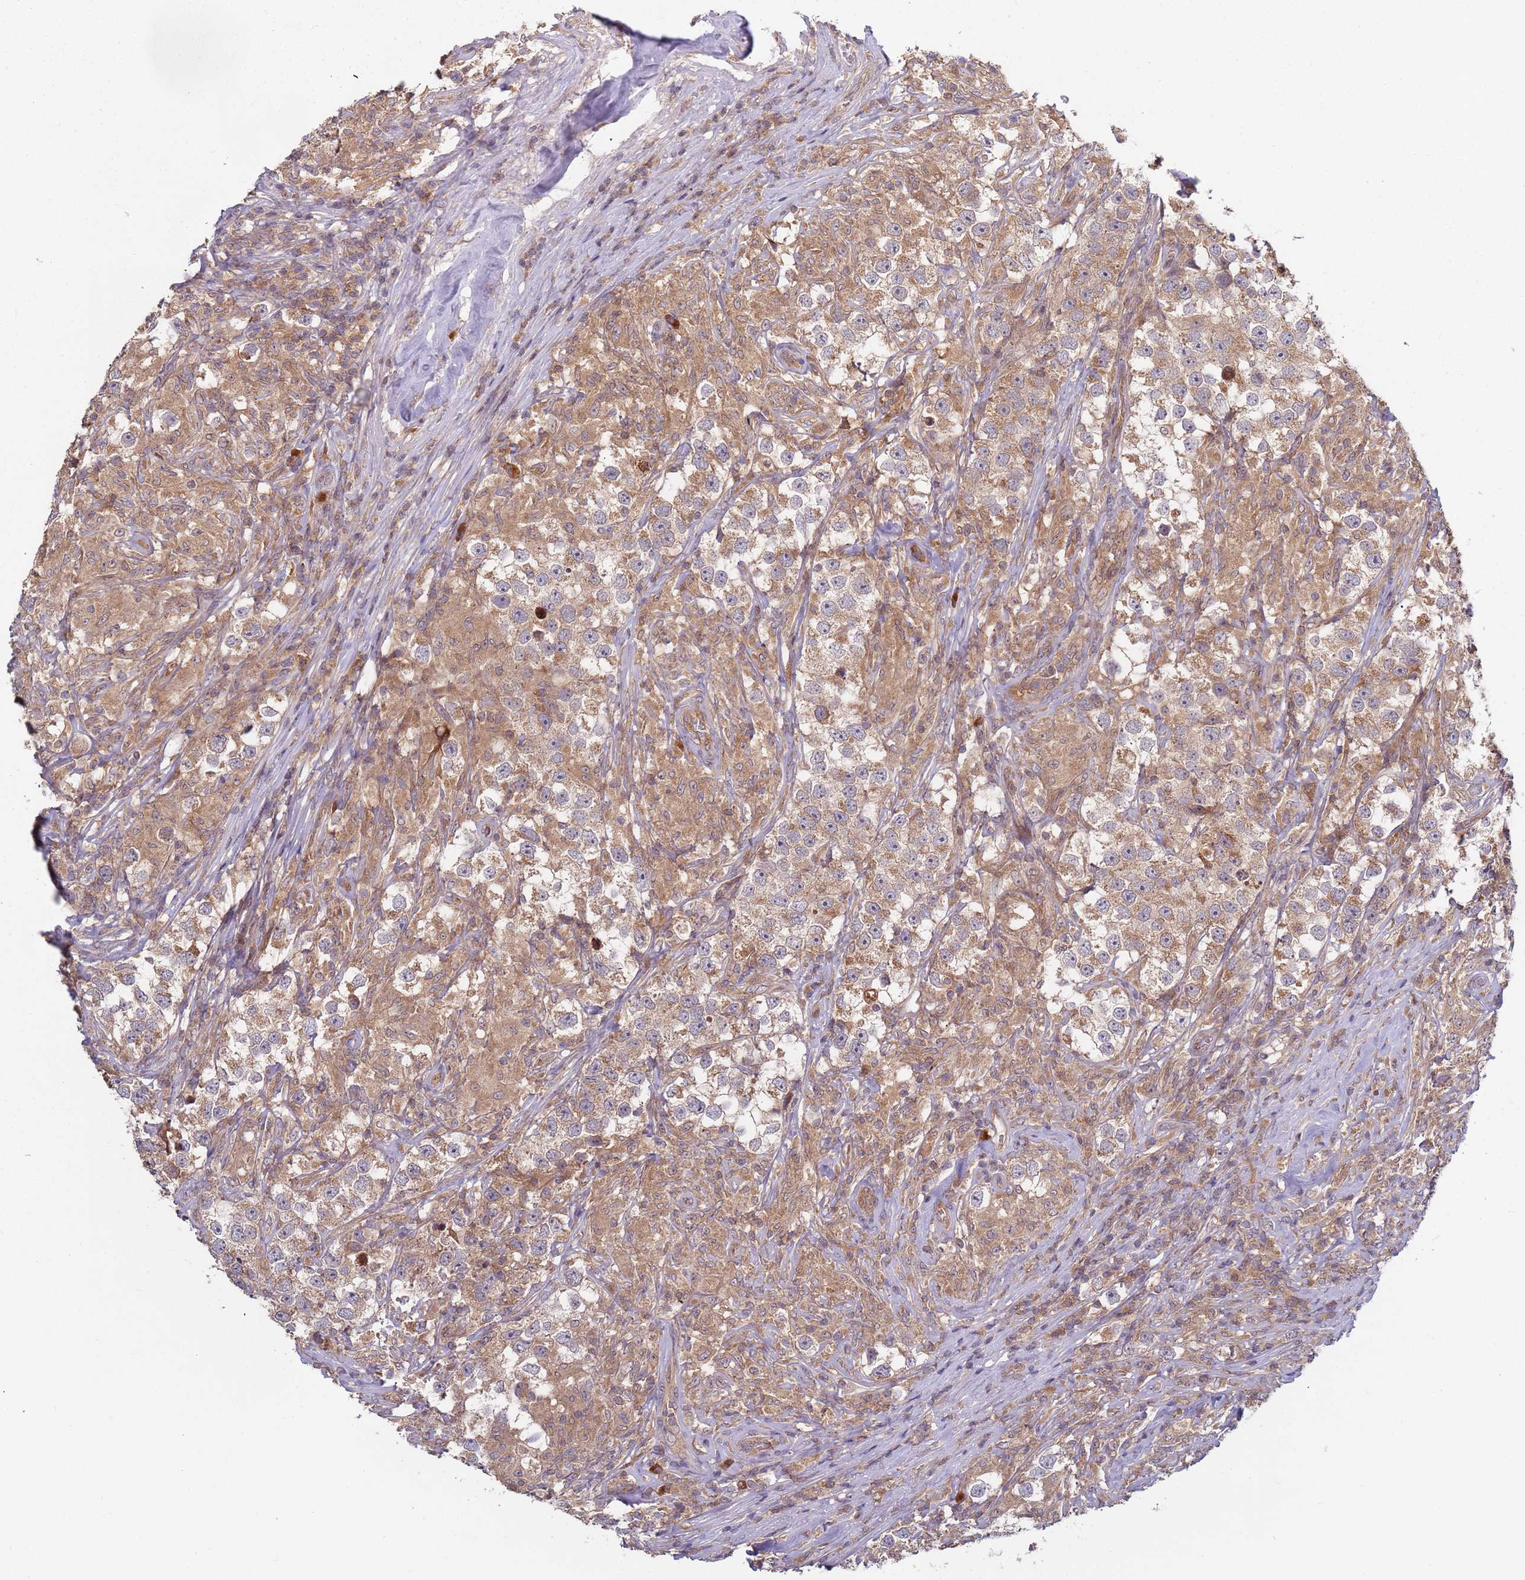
{"staining": {"intensity": "weak", "quantity": ">75%", "location": "cytoplasmic/membranous"}, "tissue": "testis cancer", "cell_type": "Tumor cells", "image_type": "cancer", "snomed": [{"axis": "morphology", "description": "Seminoma, NOS"}, {"axis": "topography", "description": "Testis"}], "caption": "A low amount of weak cytoplasmic/membranous staining is seen in approximately >75% of tumor cells in testis cancer tissue.", "gene": "OR5A2", "patient": {"sex": "male", "age": 46}}